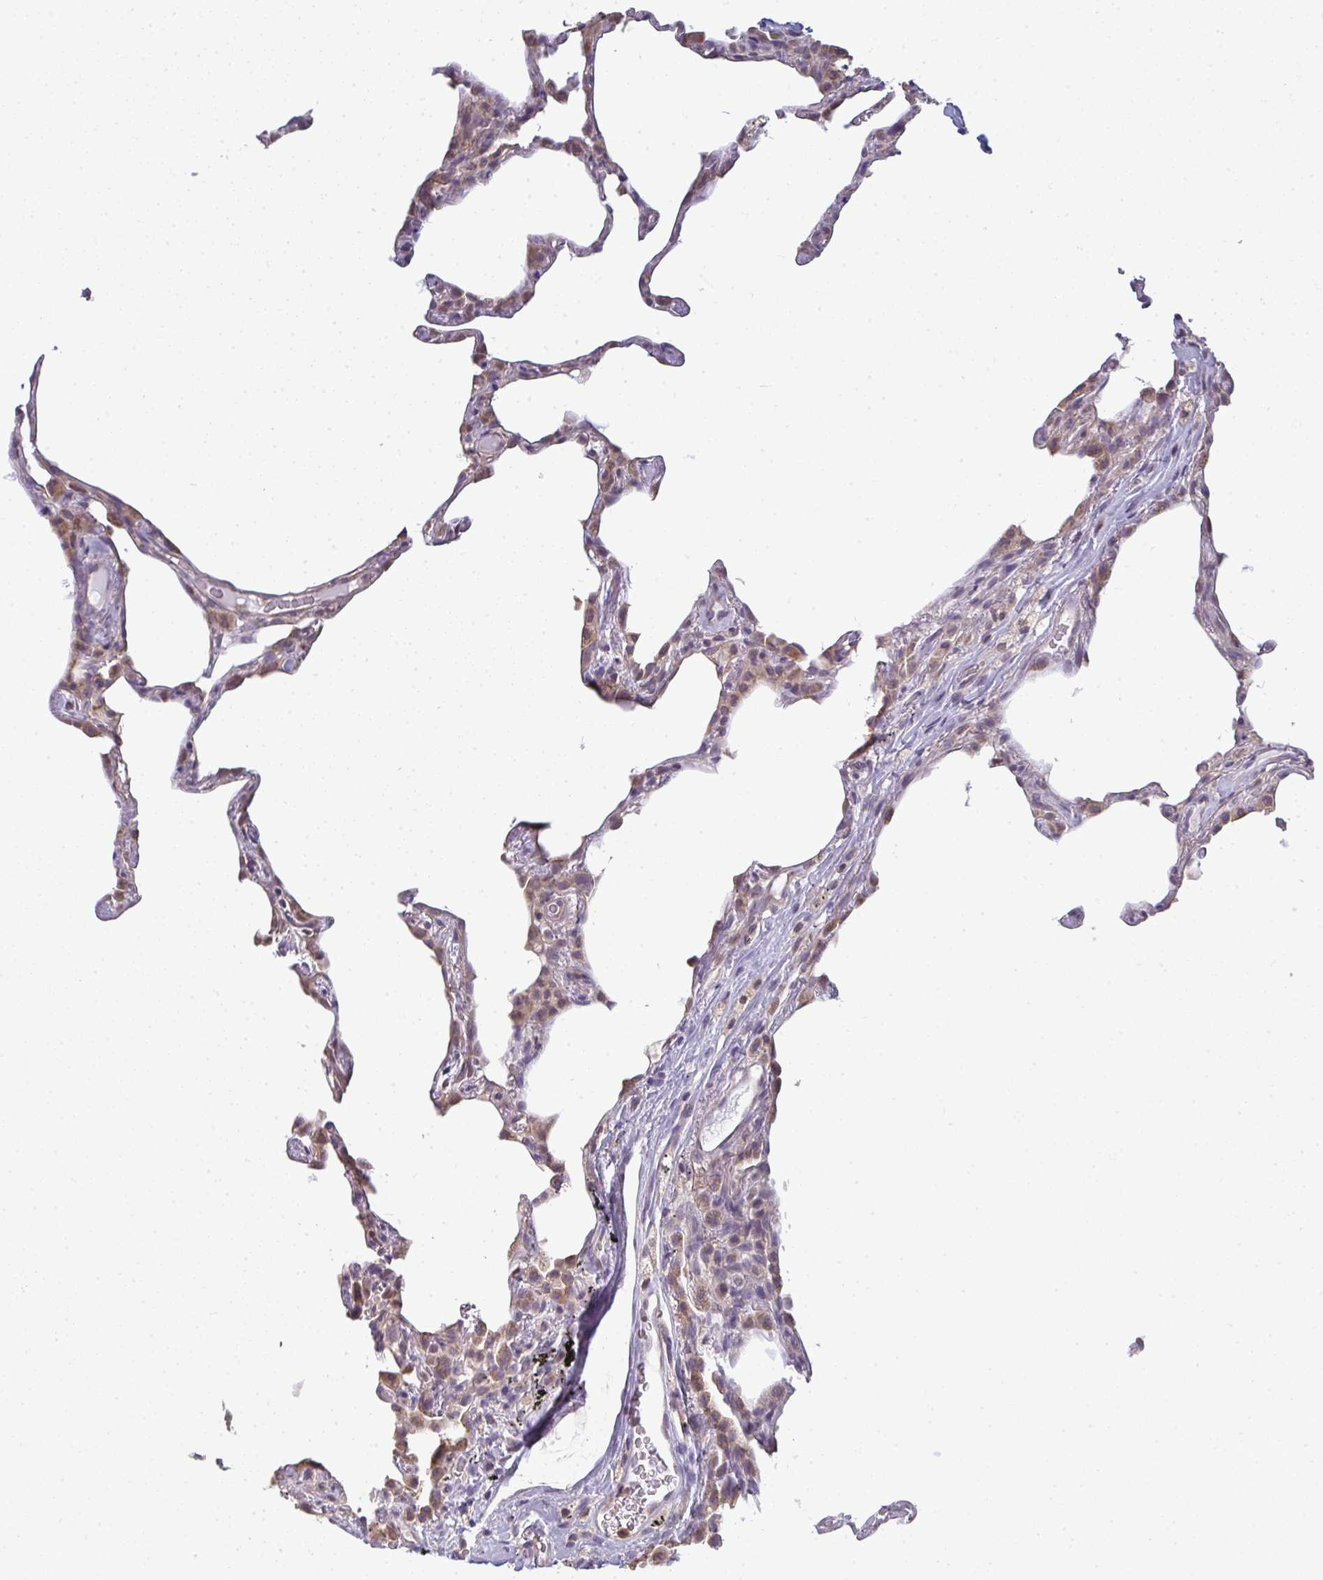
{"staining": {"intensity": "weak", "quantity": "25%-75%", "location": "cytoplasmic/membranous"}, "tissue": "lung", "cell_type": "Alveolar cells", "image_type": "normal", "snomed": [{"axis": "morphology", "description": "Normal tissue, NOS"}, {"axis": "topography", "description": "Lung"}], "caption": "A histopathology image of human lung stained for a protein reveals weak cytoplasmic/membranous brown staining in alveolar cells. (Stains: DAB in brown, nuclei in blue, Microscopy: brightfield microscopy at high magnification).", "gene": "CXCR1", "patient": {"sex": "female", "age": 57}}